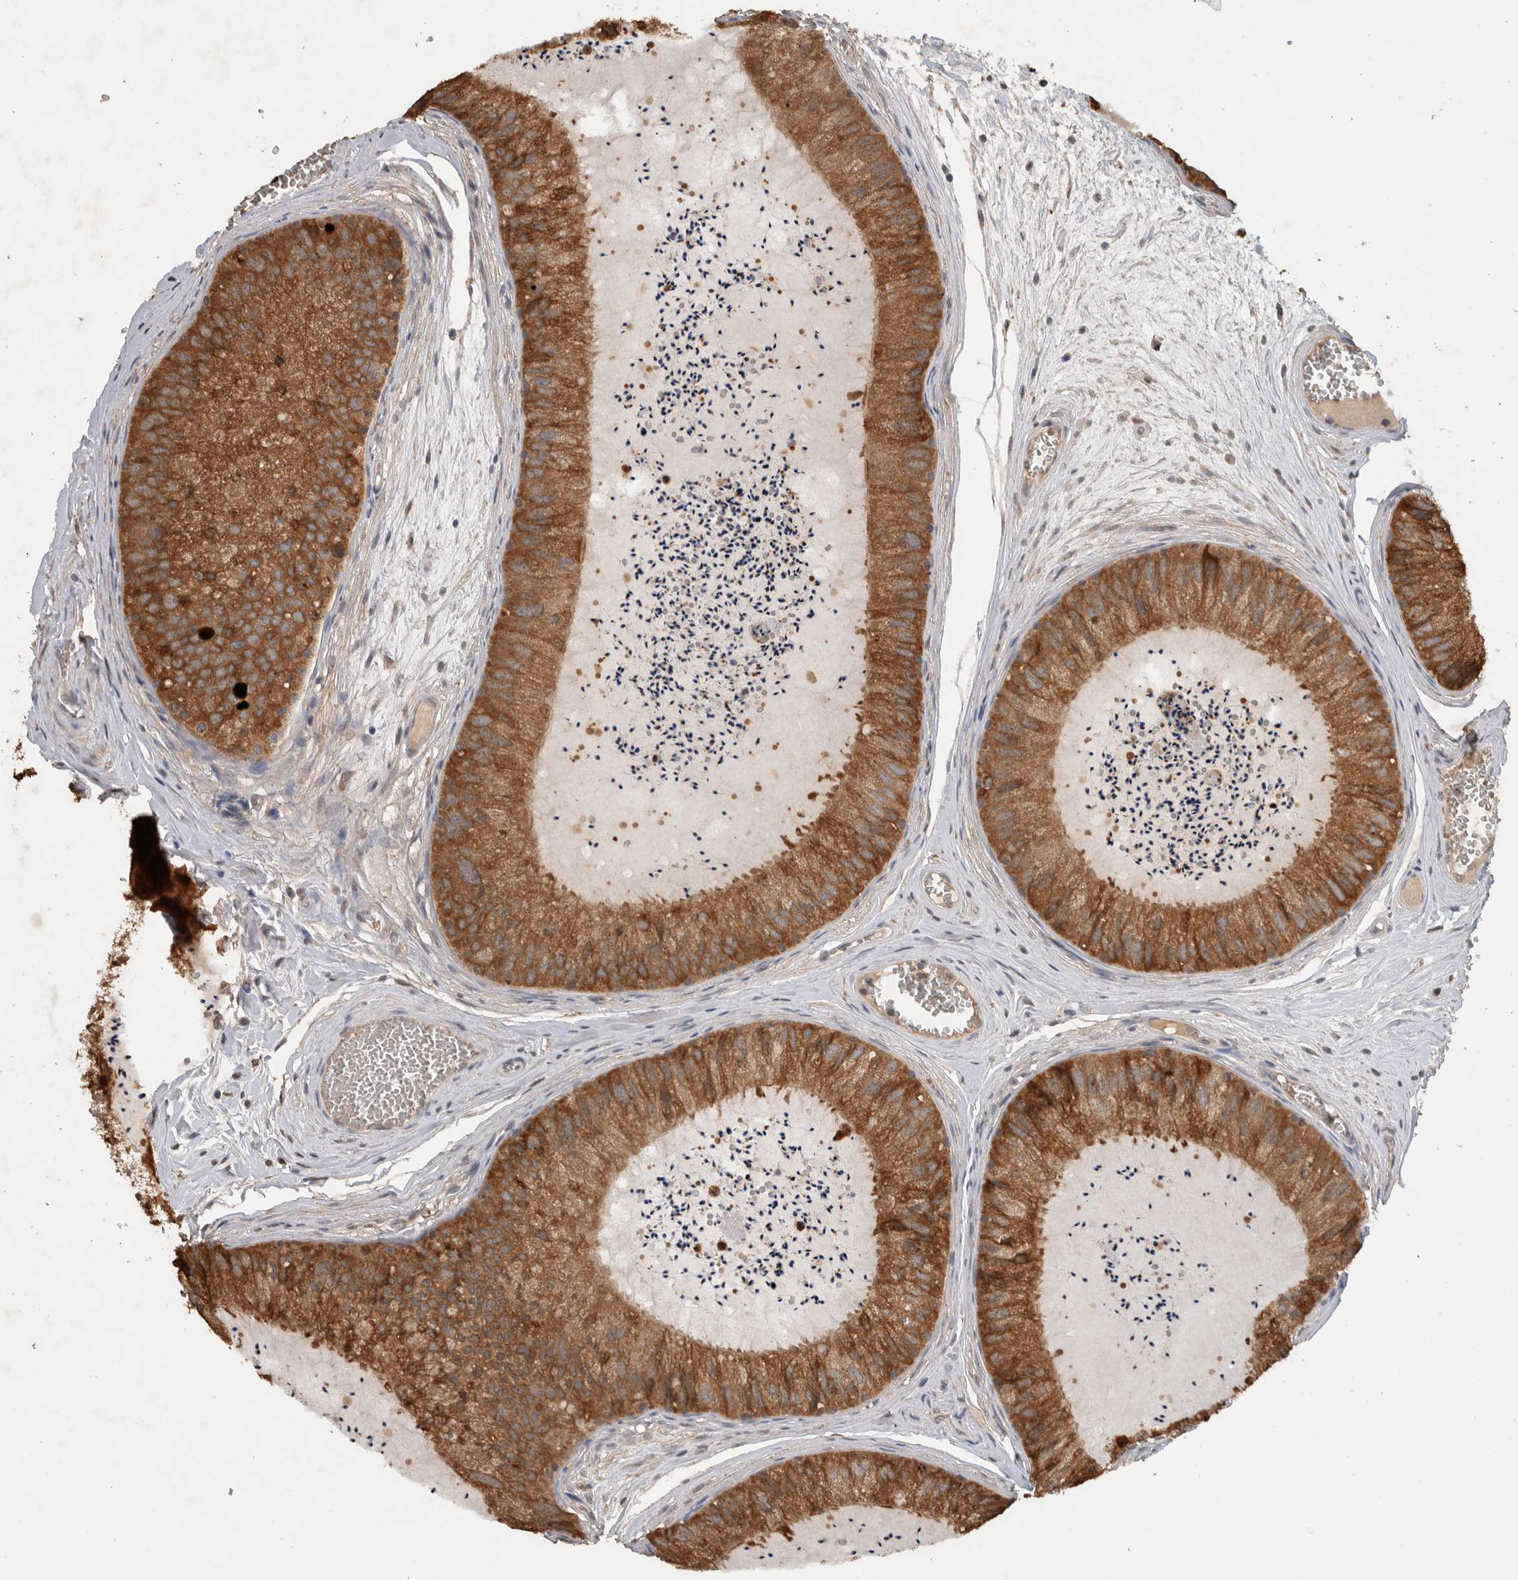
{"staining": {"intensity": "strong", "quantity": ">75%", "location": "cytoplasmic/membranous"}, "tissue": "epididymis", "cell_type": "Glandular cells", "image_type": "normal", "snomed": [{"axis": "morphology", "description": "Normal tissue, NOS"}, {"axis": "topography", "description": "Epididymis"}], "caption": "High-magnification brightfield microscopy of benign epididymis stained with DAB (brown) and counterstained with hematoxylin (blue). glandular cells exhibit strong cytoplasmic/membranous positivity is appreciated in about>75% of cells.", "gene": "ADGRL3", "patient": {"sex": "male", "age": 31}}